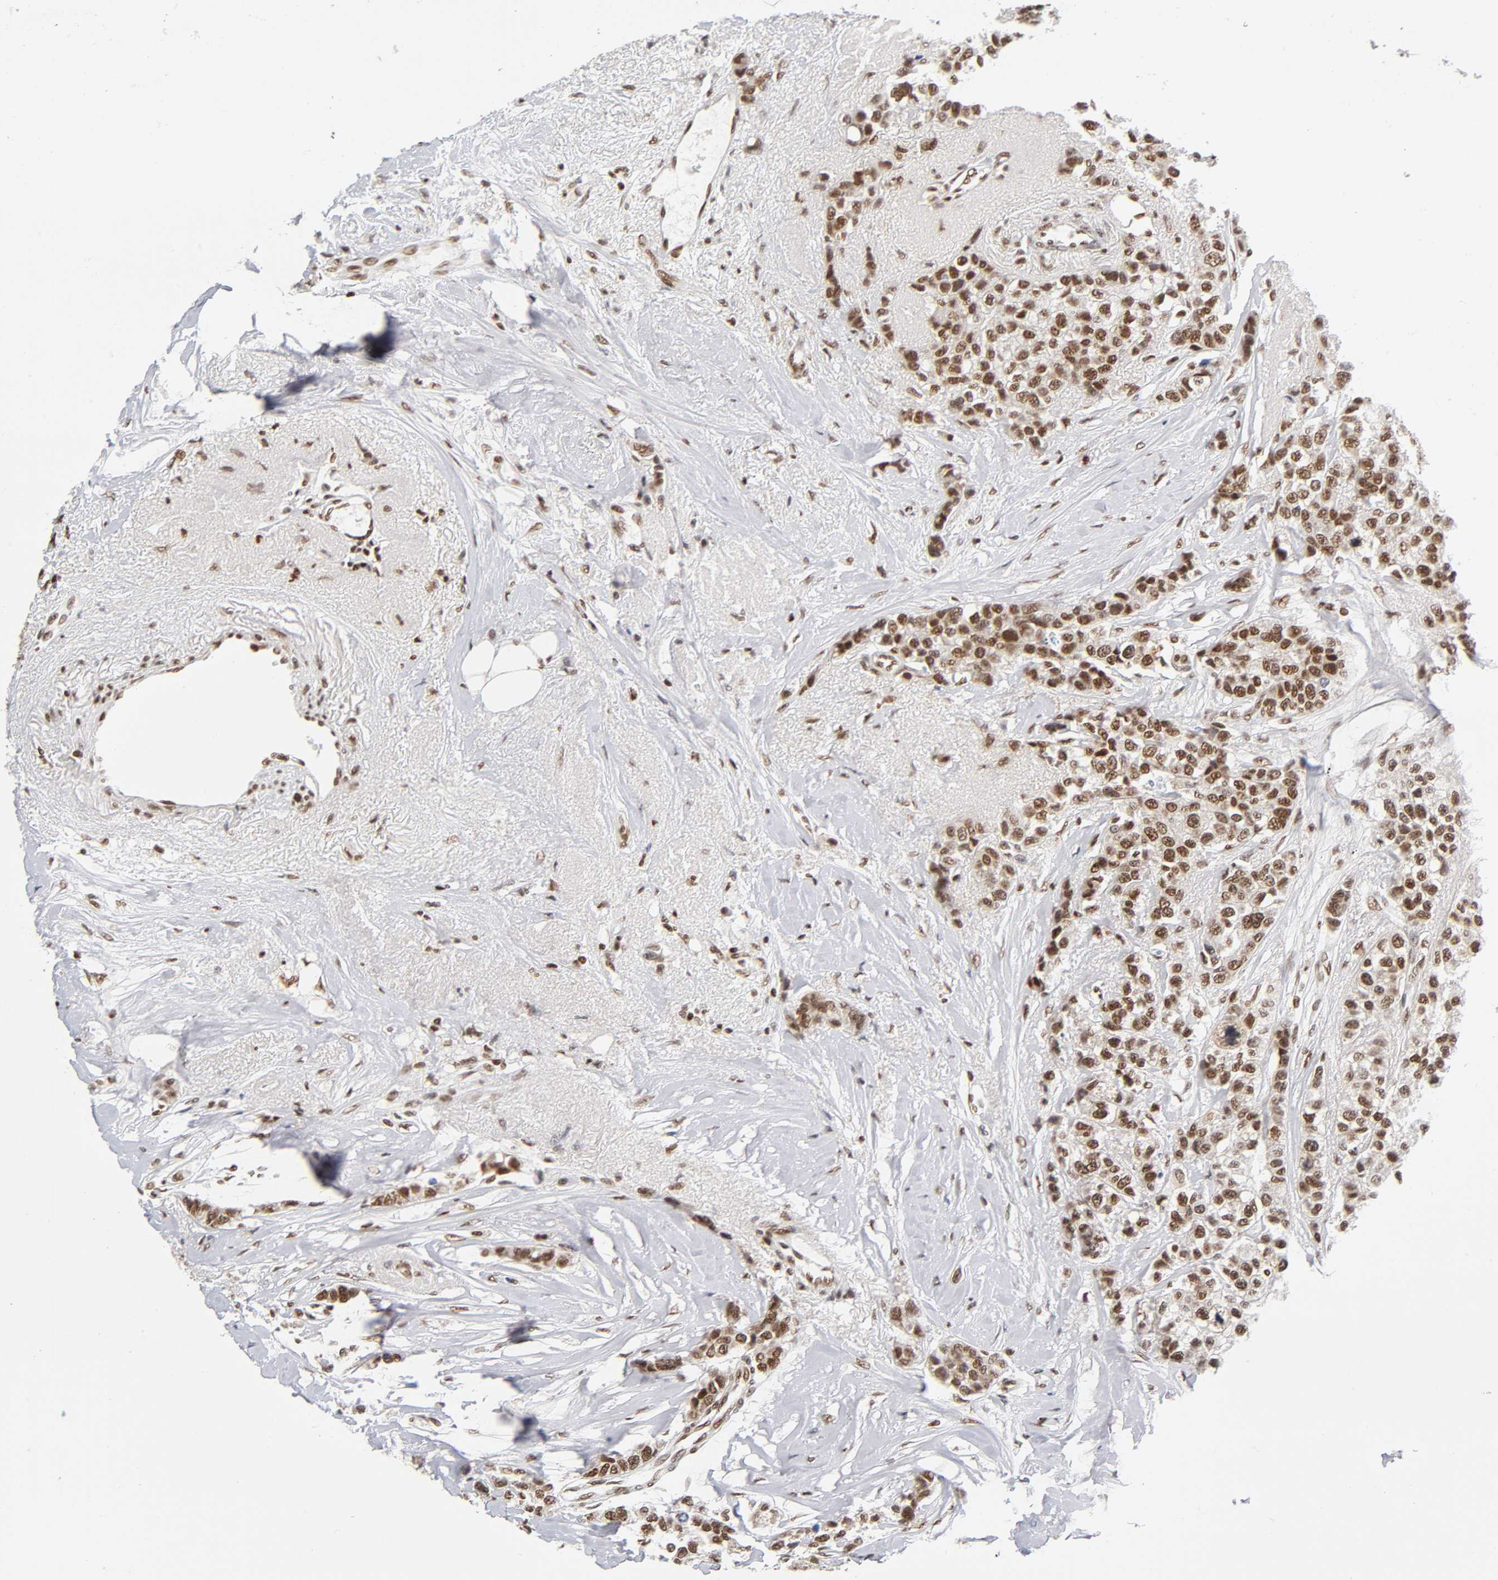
{"staining": {"intensity": "strong", "quantity": ">75%", "location": "nuclear"}, "tissue": "breast cancer", "cell_type": "Tumor cells", "image_type": "cancer", "snomed": [{"axis": "morphology", "description": "Duct carcinoma"}, {"axis": "topography", "description": "Breast"}], "caption": "Immunohistochemistry photomicrograph of neoplastic tissue: invasive ductal carcinoma (breast) stained using IHC displays high levels of strong protein expression localized specifically in the nuclear of tumor cells, appearing as a nuclear brown color.", "gene": "ILKAP", "patient": {"sex": "female", "age": 51}}